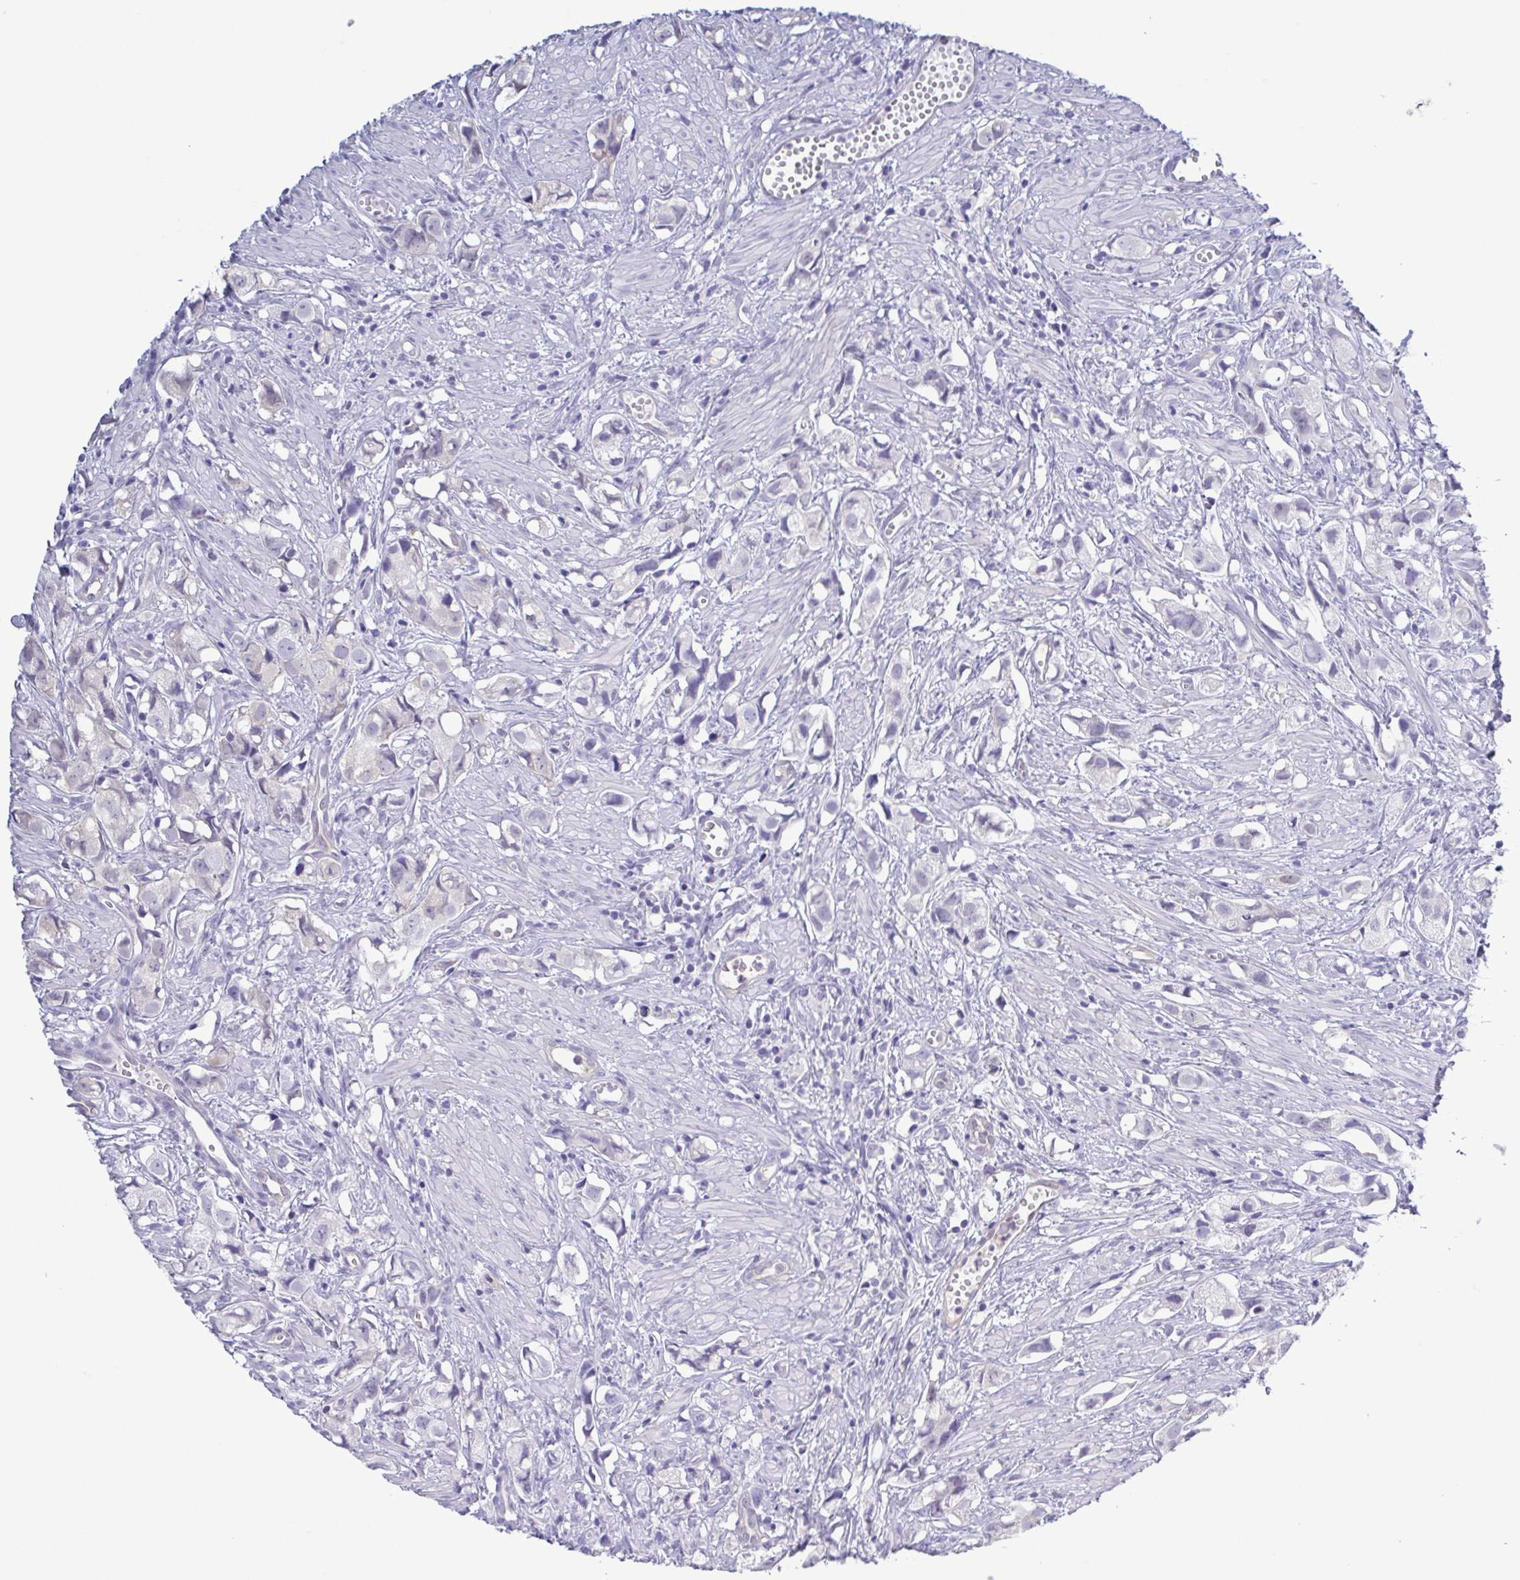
{"staining": {"intensity": "negative", "quantity": "none", "location": "none"}, "tissue": "prostate cancer", "cell_type": "Tumor cells", "image_type": "cancer", "snomed": [{"axis": "morphology", "description": "Adenocarcinoma, High grade"}, {"axis": "topography", "description": "Prostate"}], "caption": "Tumor cells are negative for protein expression in human prostate cancer (high-grade adenocarcinoma).", "gene": "LDHC", "patient": {"sex": "male", "age": 58}}